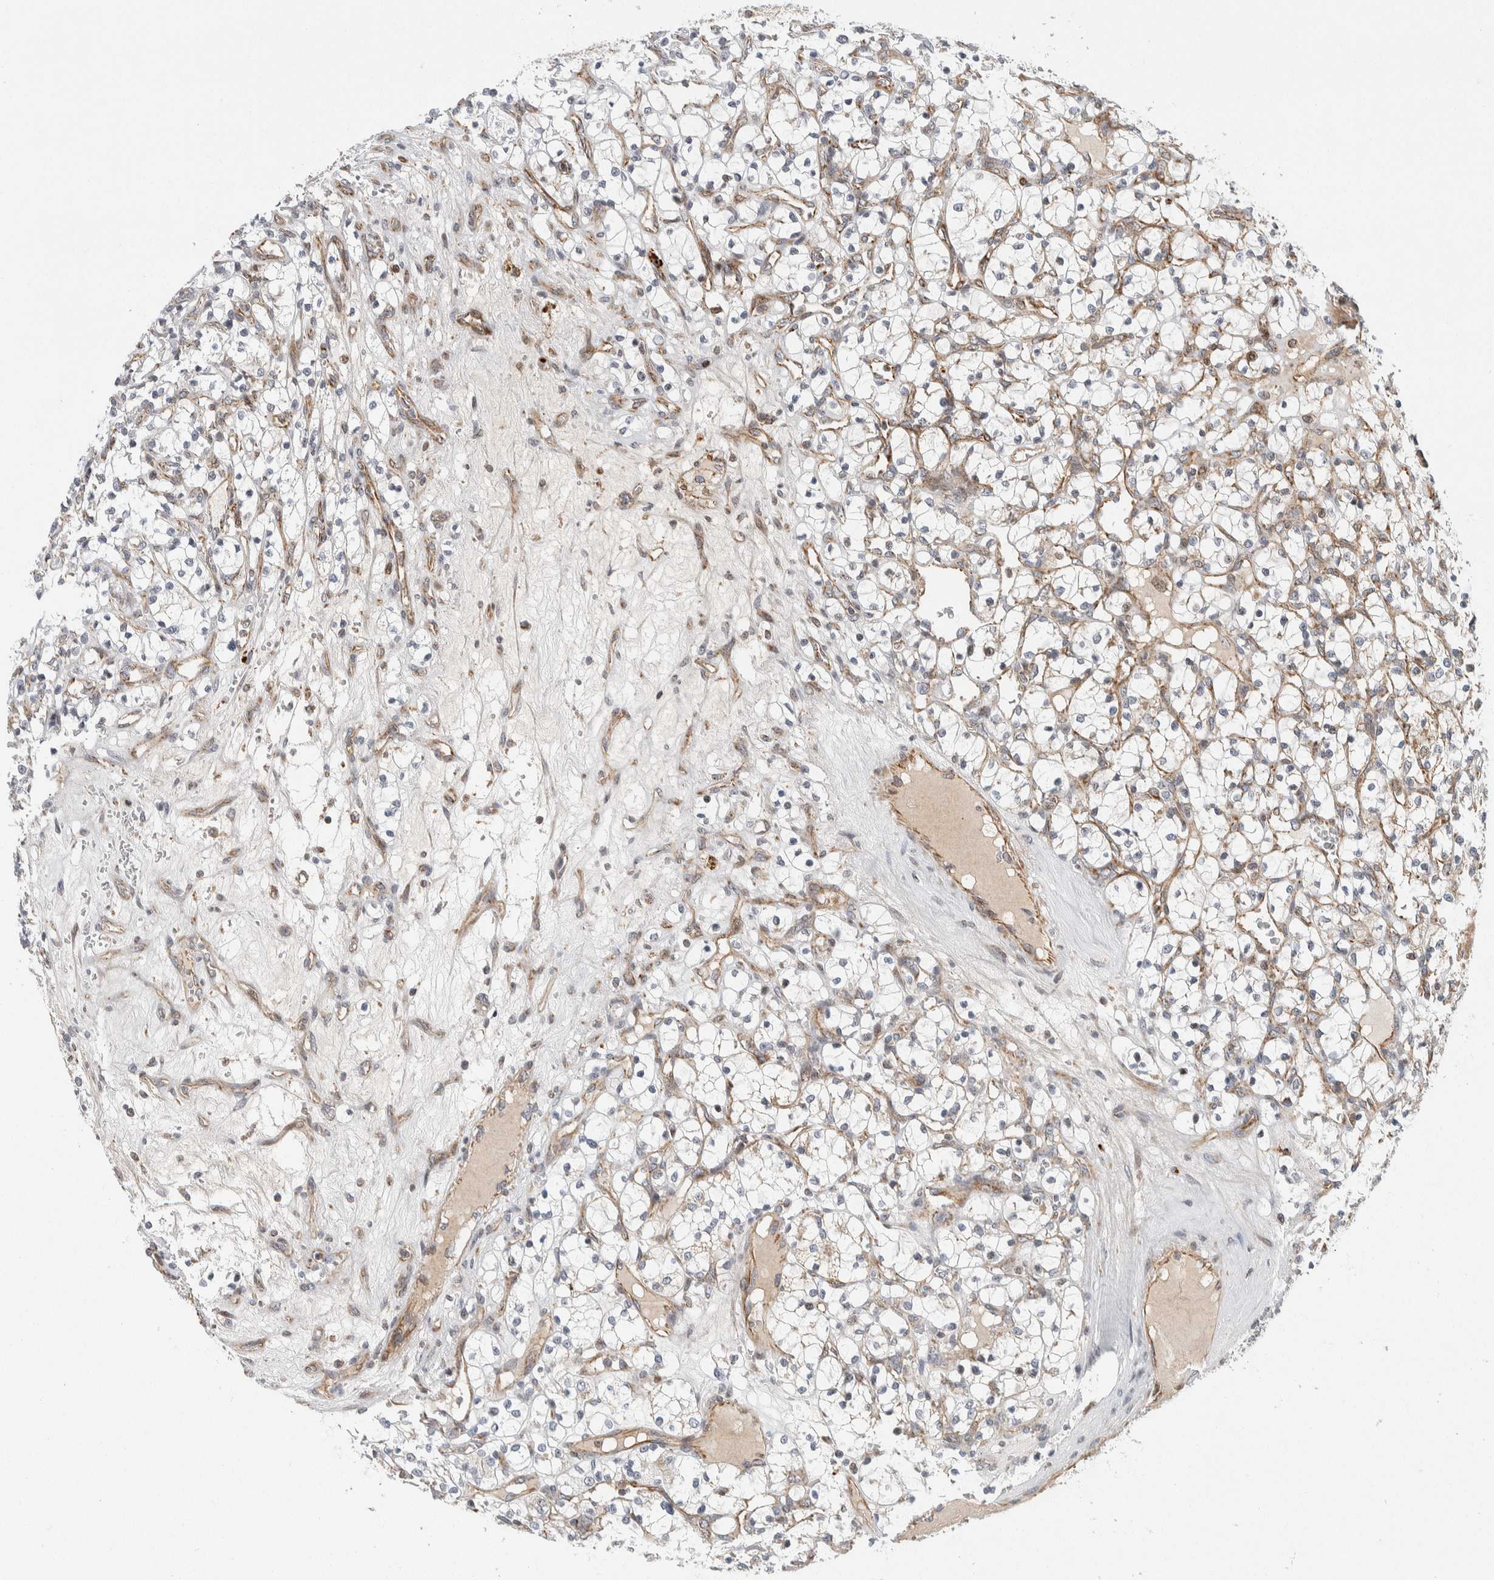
{"staining": {"intensity": "negative", "quantity": "none", "location": "none"}, "tissue": "renal cancer", "cell_type": "Tumor cells", "image_type": "cancer", "snomed": [{"axis": "morphology", "description": "Adenocarcinoma, NOS"}, {"axis": "topography", "description": "Kidney"}], "caption": "This is an IHC histopathology image of adenocarcinoma (renal). There is no staining in tumor cells.", "gene": "AFP", "patient": {"sex": "female", "age": 69}}